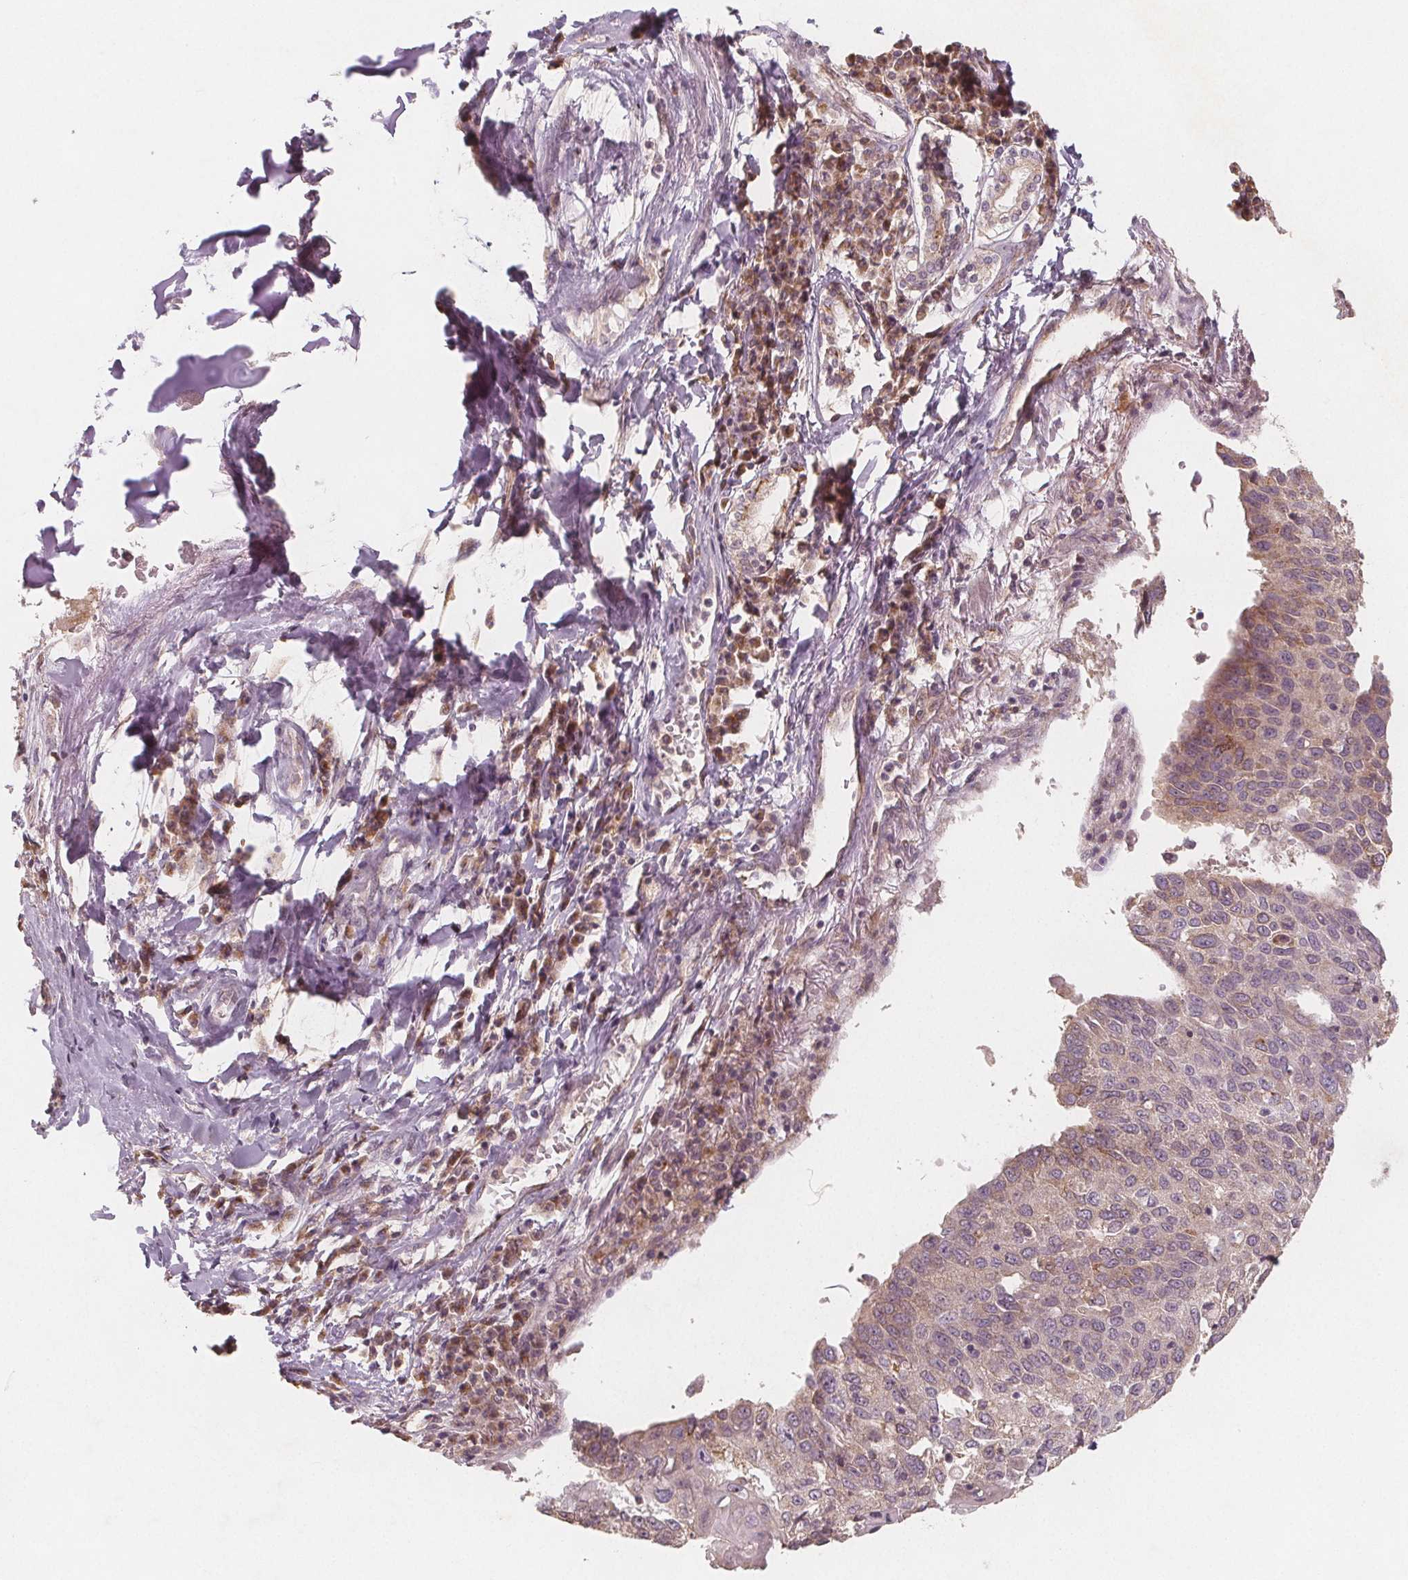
{"staining": {"intensity": "weak", "quantity": "<25%", "location": "cytoplasmic/membranous"}, "tissue": "lung cancer", "cell_type": "Tumor cells", "image_type": "cancer", "snomed": [{"axis": "morphology", "description": "Squamous cell carcinoma, NOS"}, {"axis": "topography", "description": "Lung"}], "caption": "Lung squamous cell carcinoma was stained to show a protein in brown. There is no significant staining in tumor cells. Nuclei are stained in blue.", "gene": "NCSTN", "patient": {"sex": "male", "age": 73}}